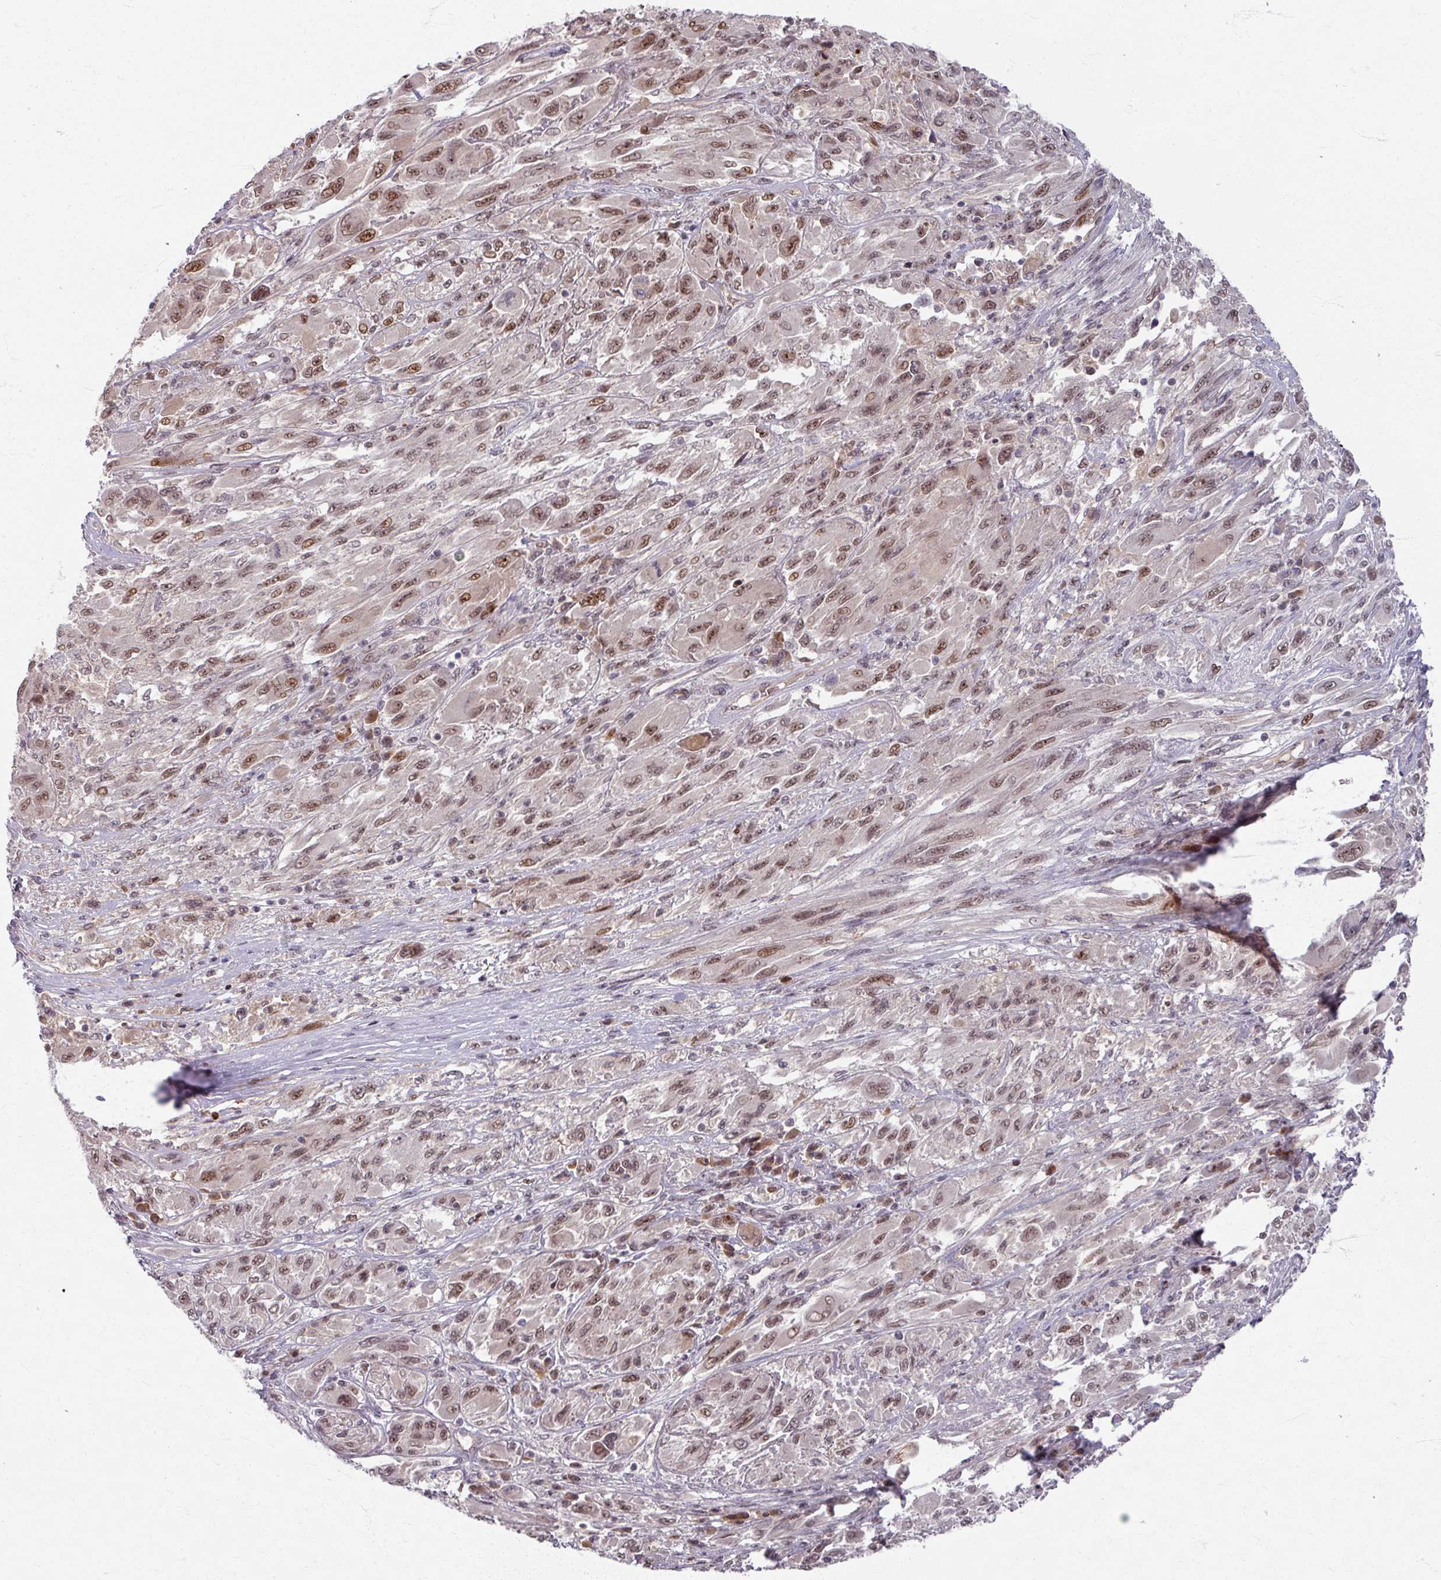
{"staining": {"intensity": "moderate", "quantity": ">75%", "location": "nuclear"}, "tissue": "melanoma", "cell_type": "Tumor cells", "image_type": "cancer", "snomed": [{"axis": "morphology", "description": "Malignant melanoma, NOS"}, {"axis": "topography", "description": "Skin"}], "caption": "Moderate nuclear staining for a protein is seen in about >75% of tumor cells of melanoma using immunohistochemistry (IHC).", "gene": "KLC3", "patient": {"sex": "female", "age": 91}}